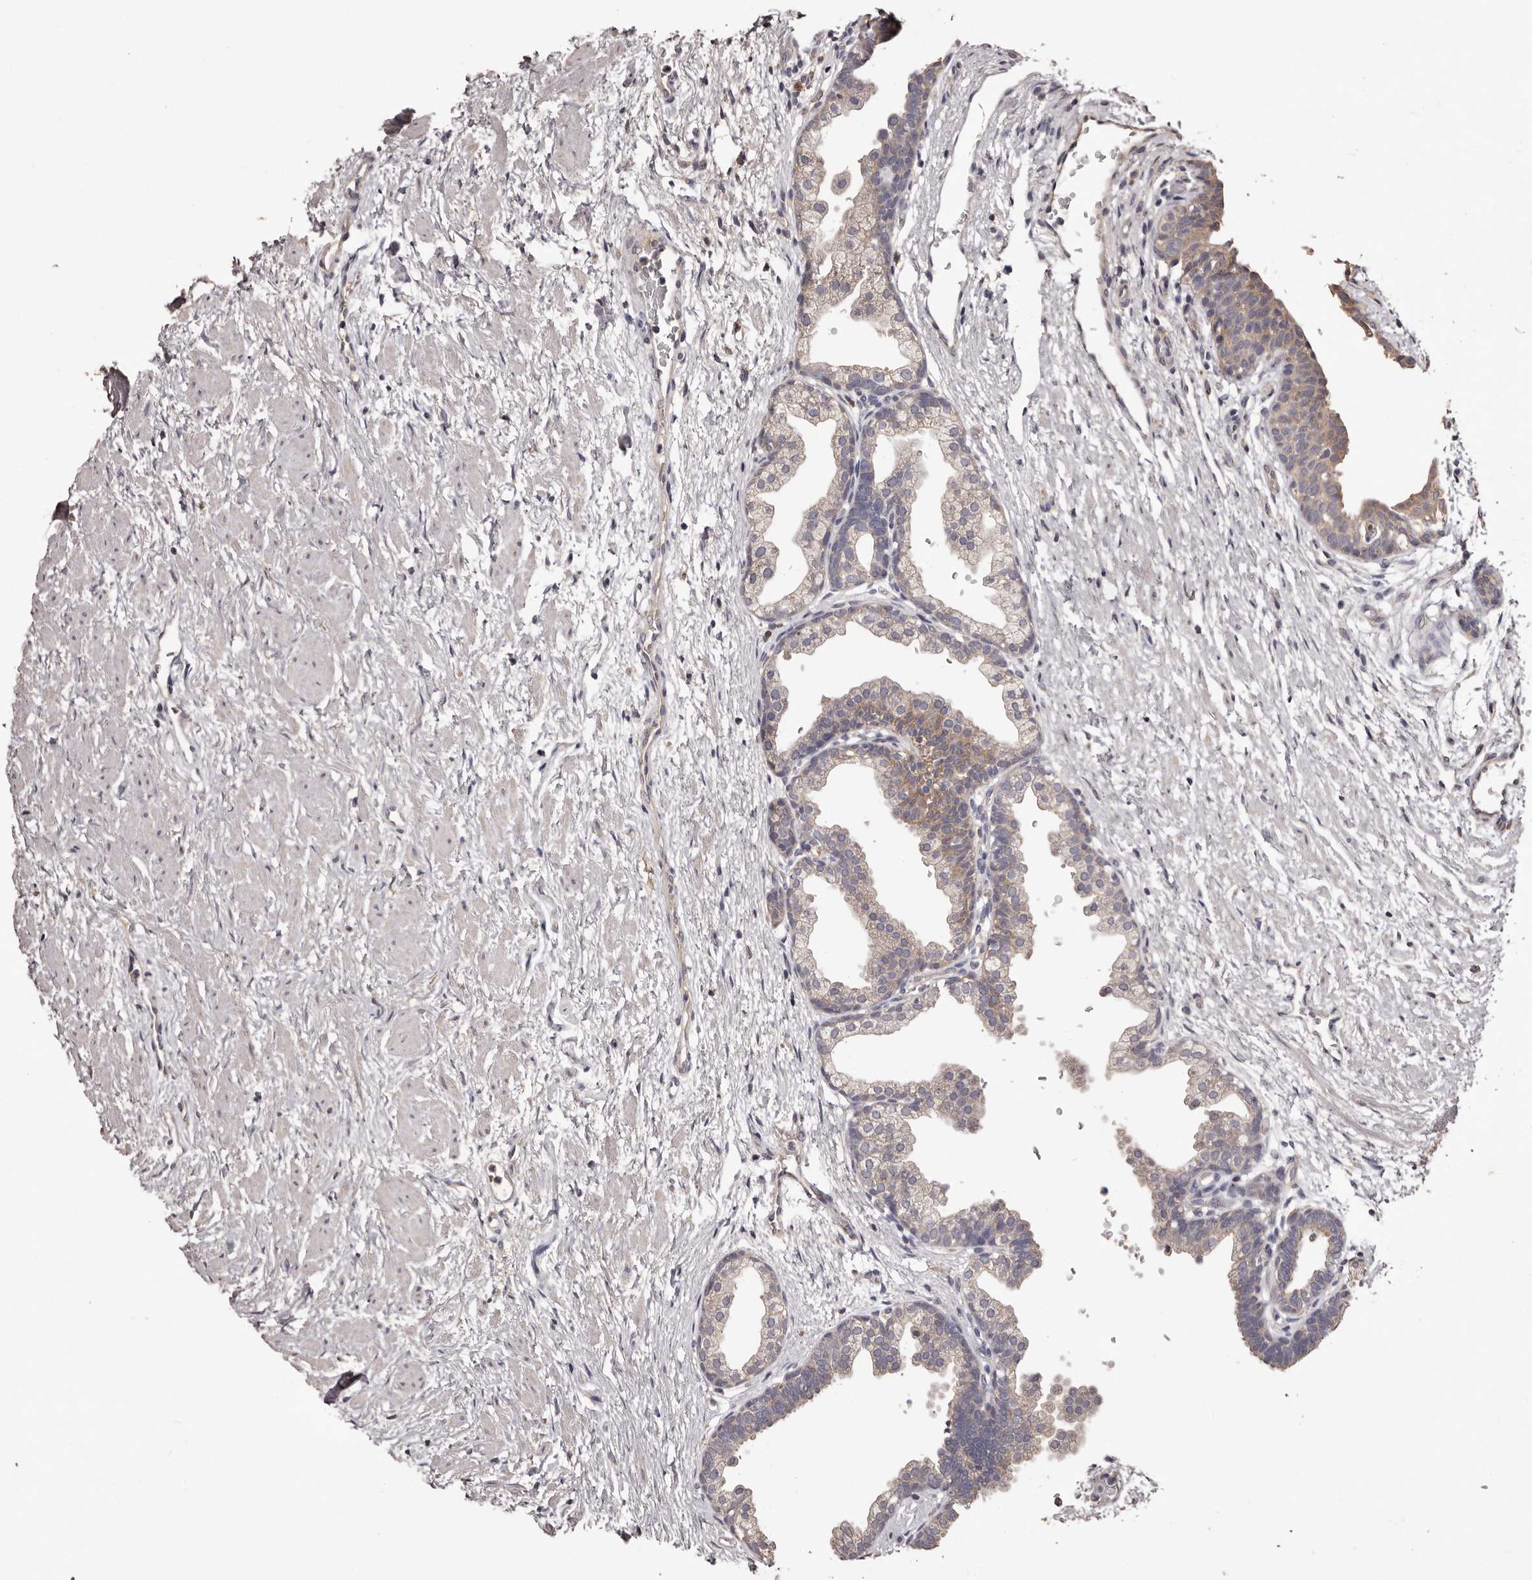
{"staining": {"intensity": "weak", "quantity": "25%-75%", "location": "cytoplasmic/membranous"}, "tissue": "prostate", "cell_type": "Glandular cells", "image_type": "normal", "snomed": [{"axis": "morphology", "description": "Normal tissue, NOS"}, {"axis": "topography", "description": "Prostate"}], "caption": "Prostate was stained to show a protein in brown. There is low levels of weak cytoplasmic/membranous expression in about 25%-75% of glandular cells. (DAB (3,3'-diaminobenzidine) IHC with brightfield microscopy, high magnification).", "gene": "ETNK1", "patient": {"sex": "male", "age": 48}}